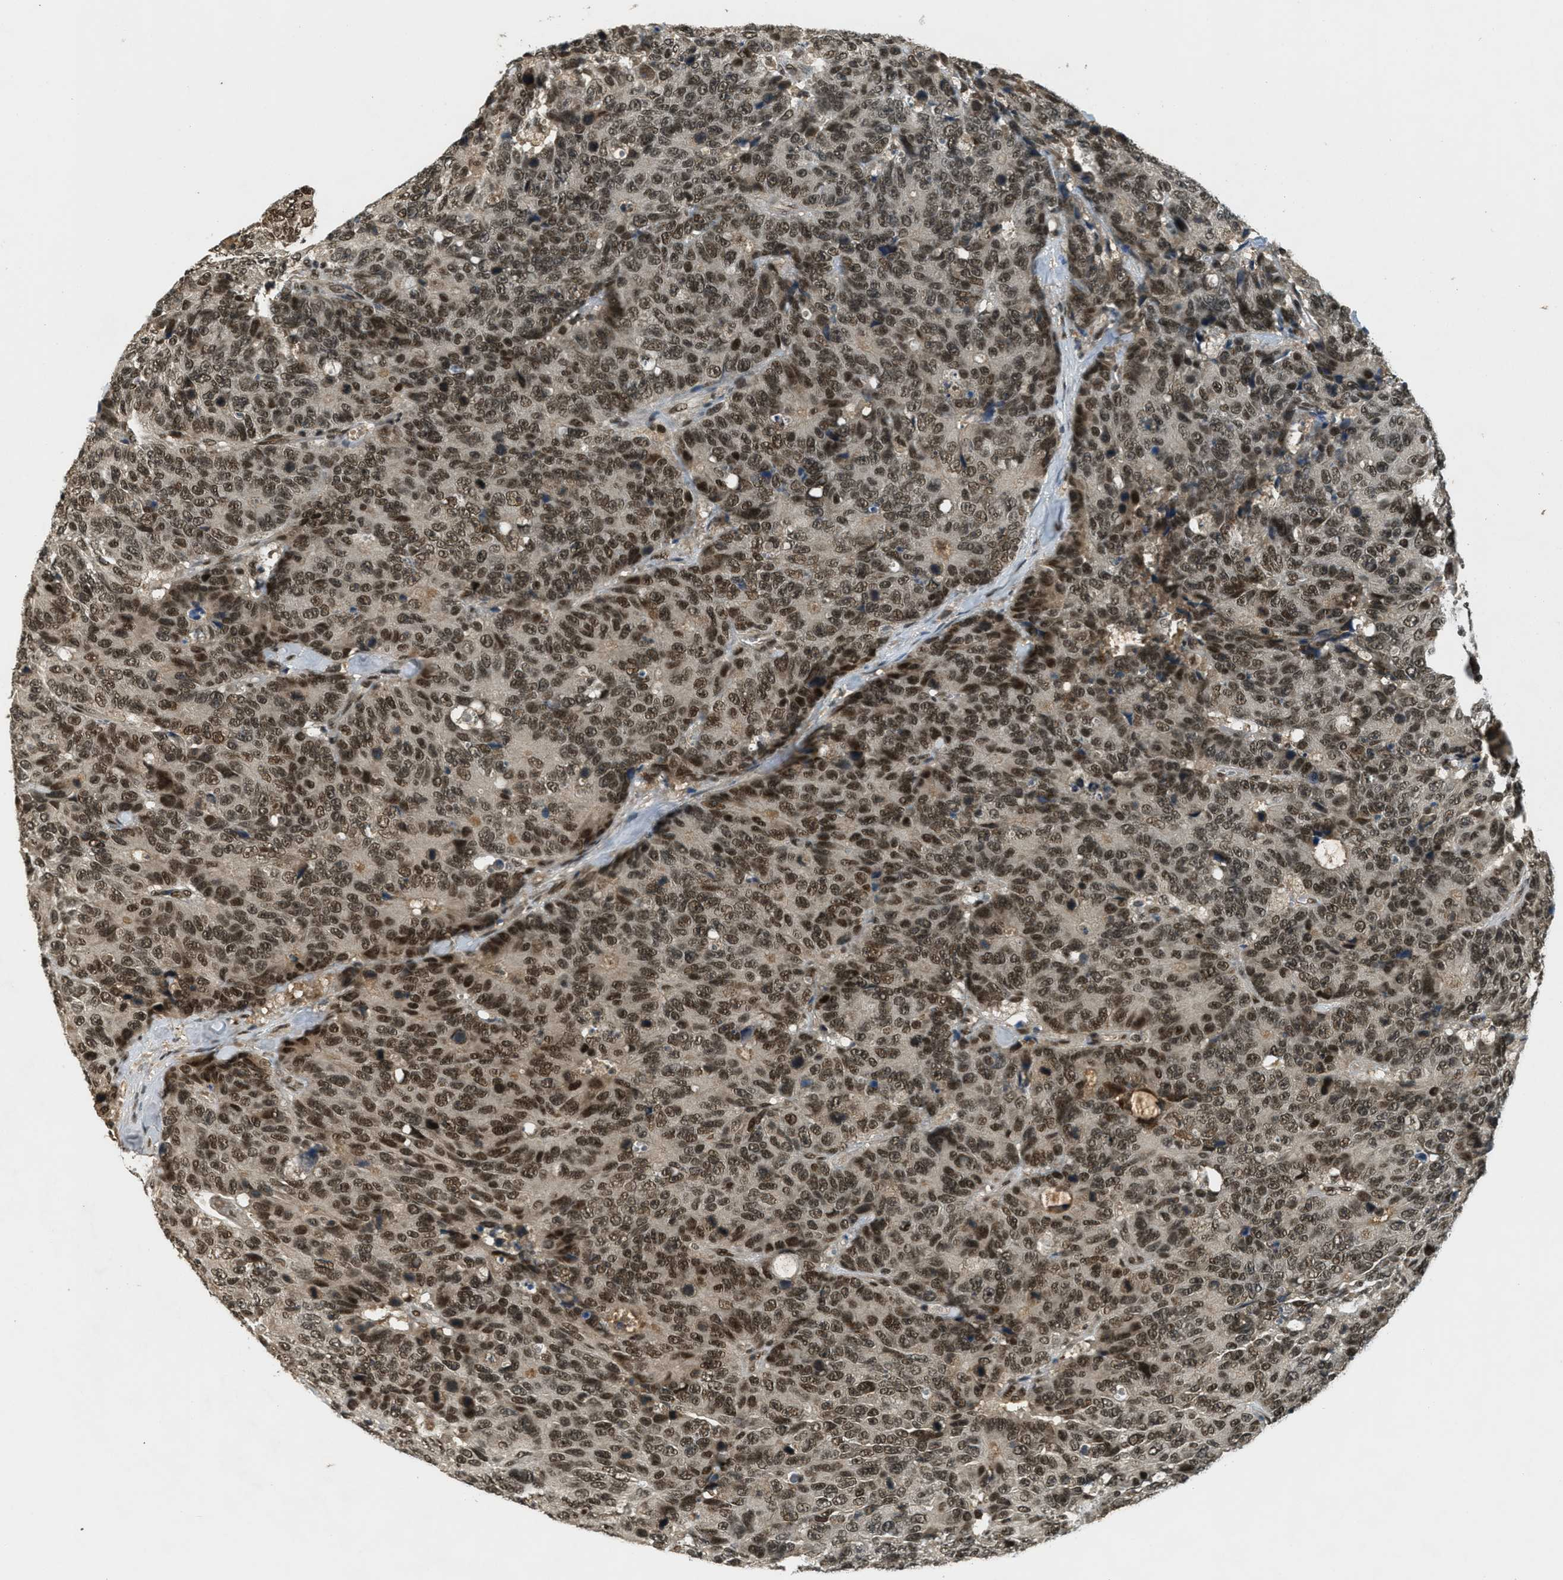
{"staining": {"intensity": "strong", "quantity": ">75%", "location": "nuclear"}, "tissue": "colorectal cancer", "cell_type": "Tumor cells", "image_type": "cancer", "snomed": [{"axis": "morphology", "description": "Adenocarcinoma, NOS"}, {"axis": "topography", "description": "Colon"}], "caption": "Protein staining reveals strong nuclear positivity in about >75% of tumor cells in adenocarcinoma (colorectal).", "gene": "ZNF148", "patient": {"sex": "female", "age": 86}}